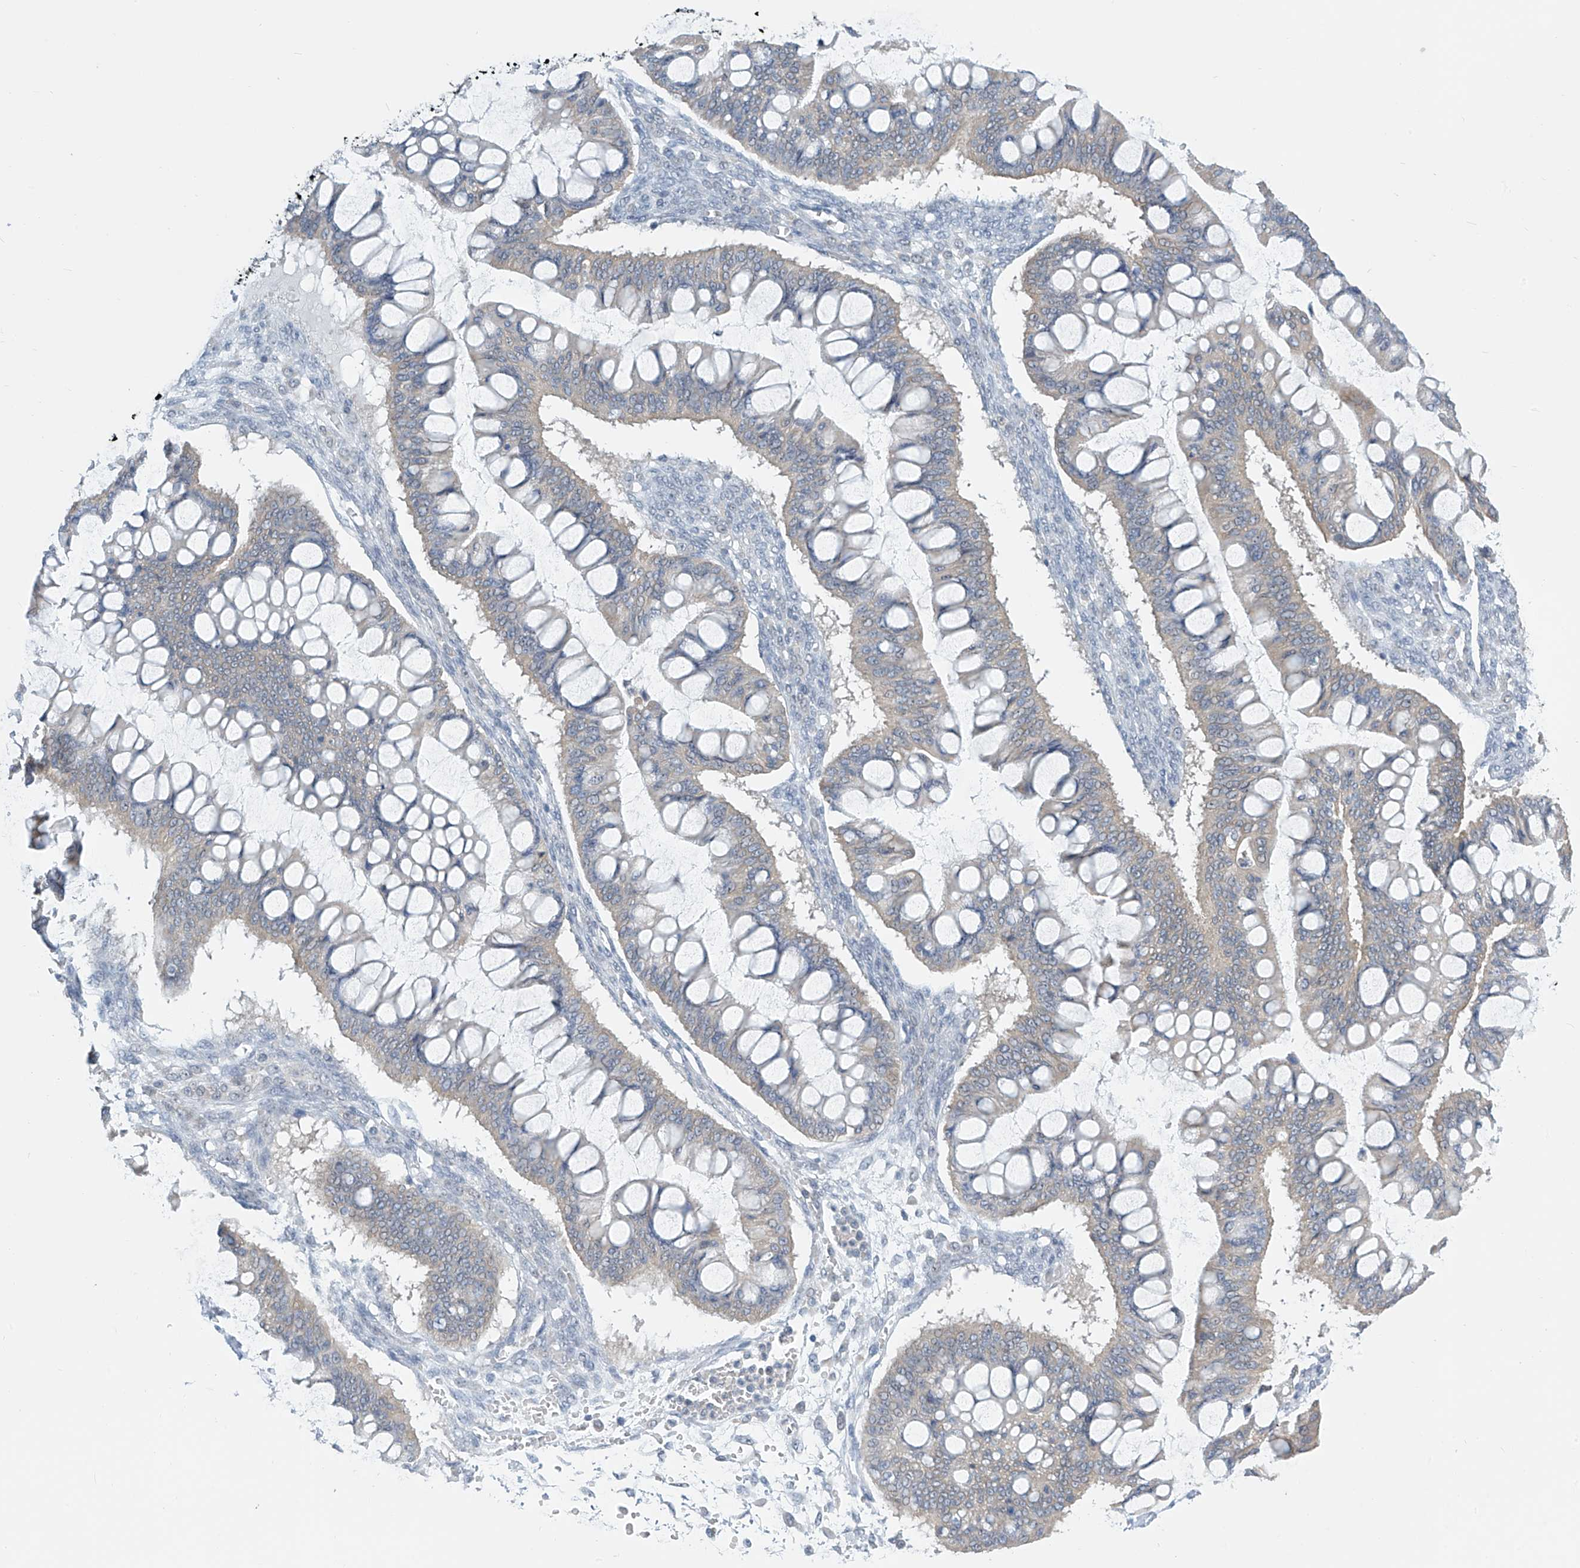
{"staining": {"intensity": "weak", "quantity": "<25%", "location": "cytoplasmic/membranous"}, "tissue": "ovarian cancer", "cell_type": "Tumor cells", "image_type": "cancer", "snomed": [{"axis": "morphology", "description": "Cystadenocarcinoma, mucinous, NOS"}, {"axis": "topography", "description": "Ovary"}], "caption": "Tumor cells show no significant expression in ovarian cancer (mucinous cystadenocarcinoma).", "gene": "APLF", "patient": {"sex": "female", "age": 73}}